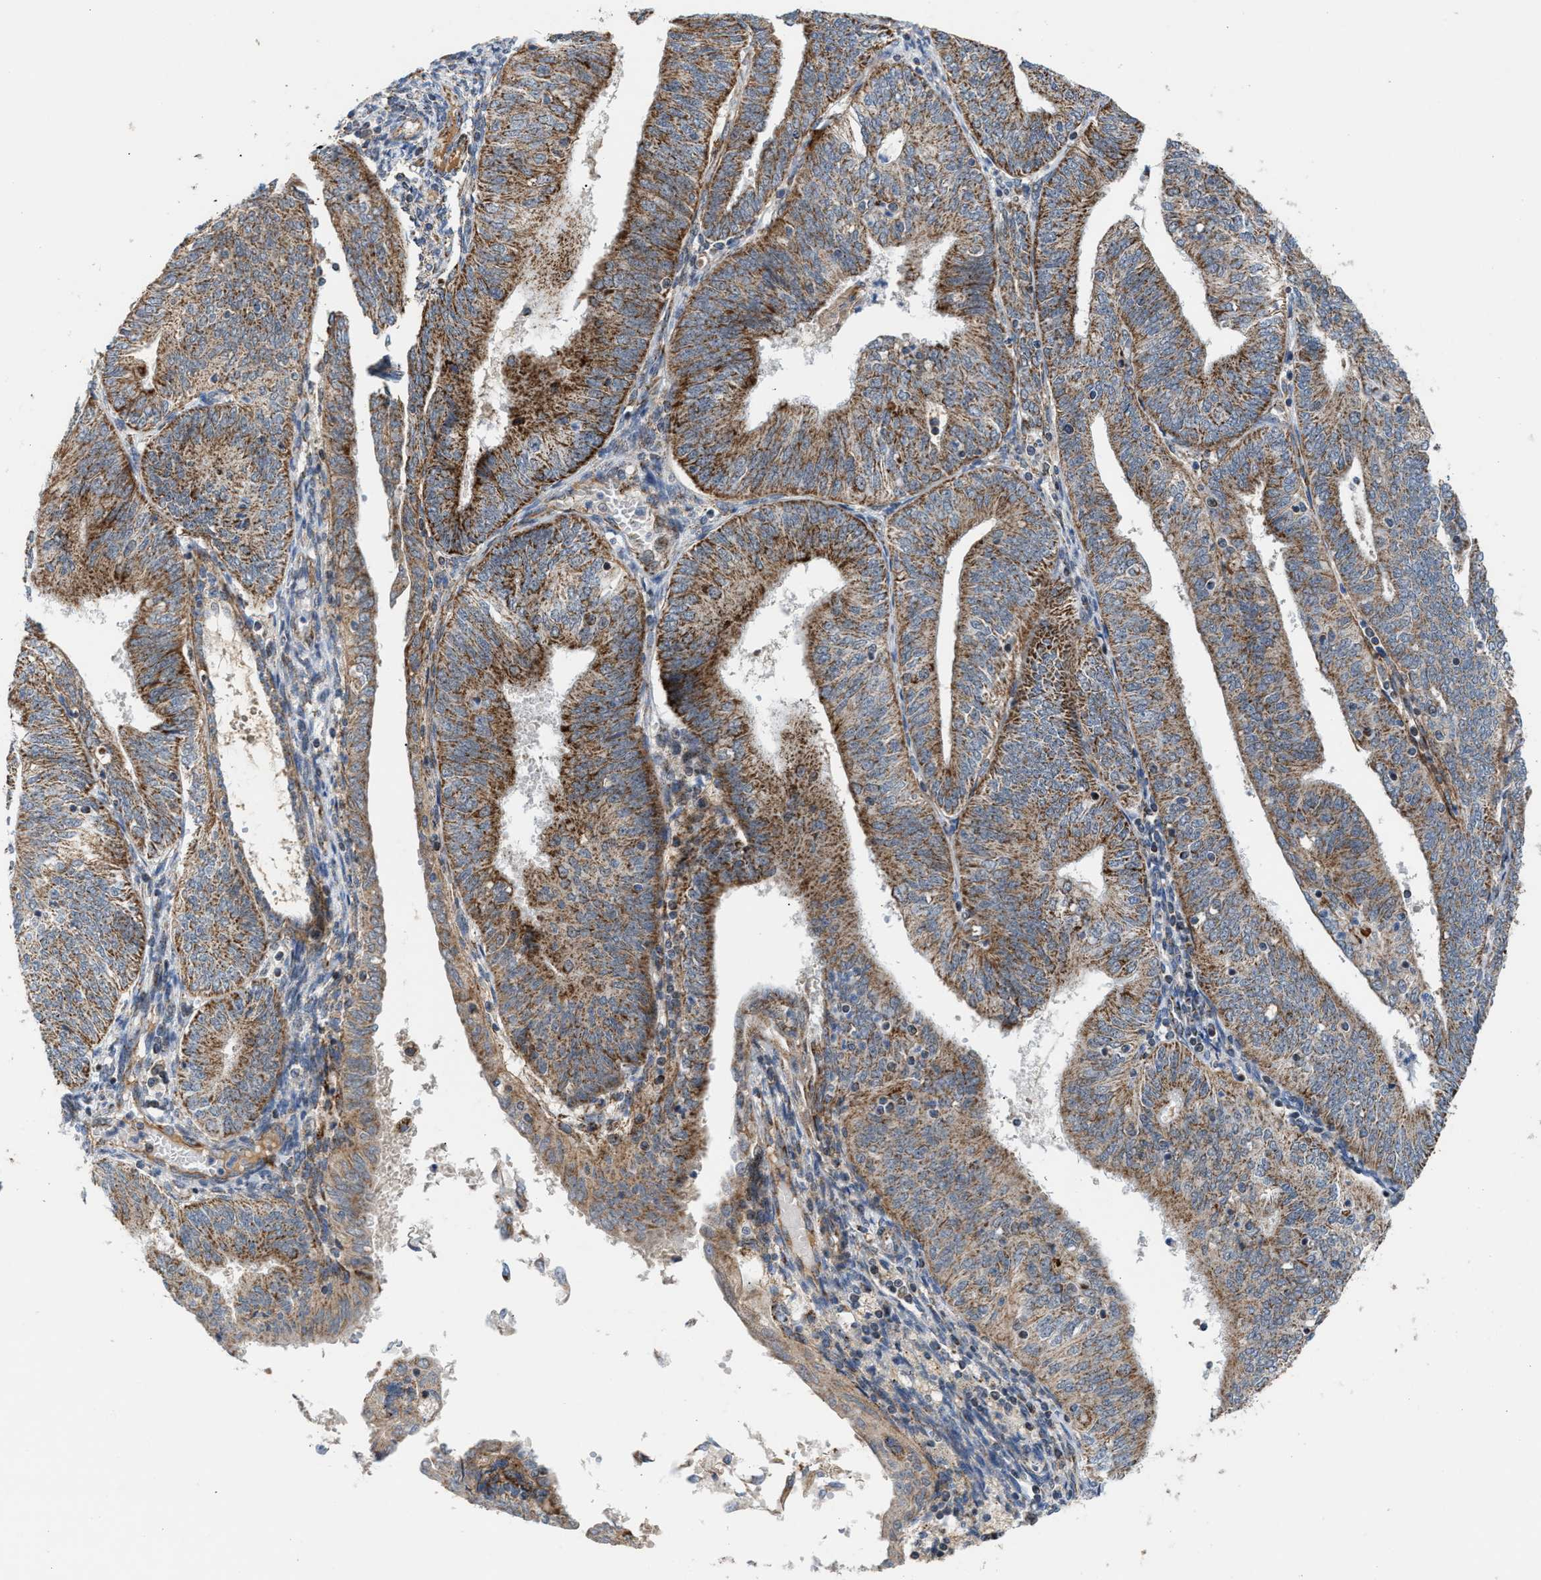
{"staining": {"intensity": "moderate", "quantity": ">75%", "location": "cytoplasmic/membranous"}, "tissue": "endometrial cancer", "cell_type": "Tumor cells", "image_type": "cancer", "snomed": [{"axis": "morphology", "description": "Adenocarcinoma, NOS"}, {"axis": "topography", "description": "Endometrium"}], "caption": "Human endometrial cancer stained with a protein marker demonstrates moderate staining in tumor cells.", "gene": "PMPCA", "patient": {"sex": "female", "age": 58}}